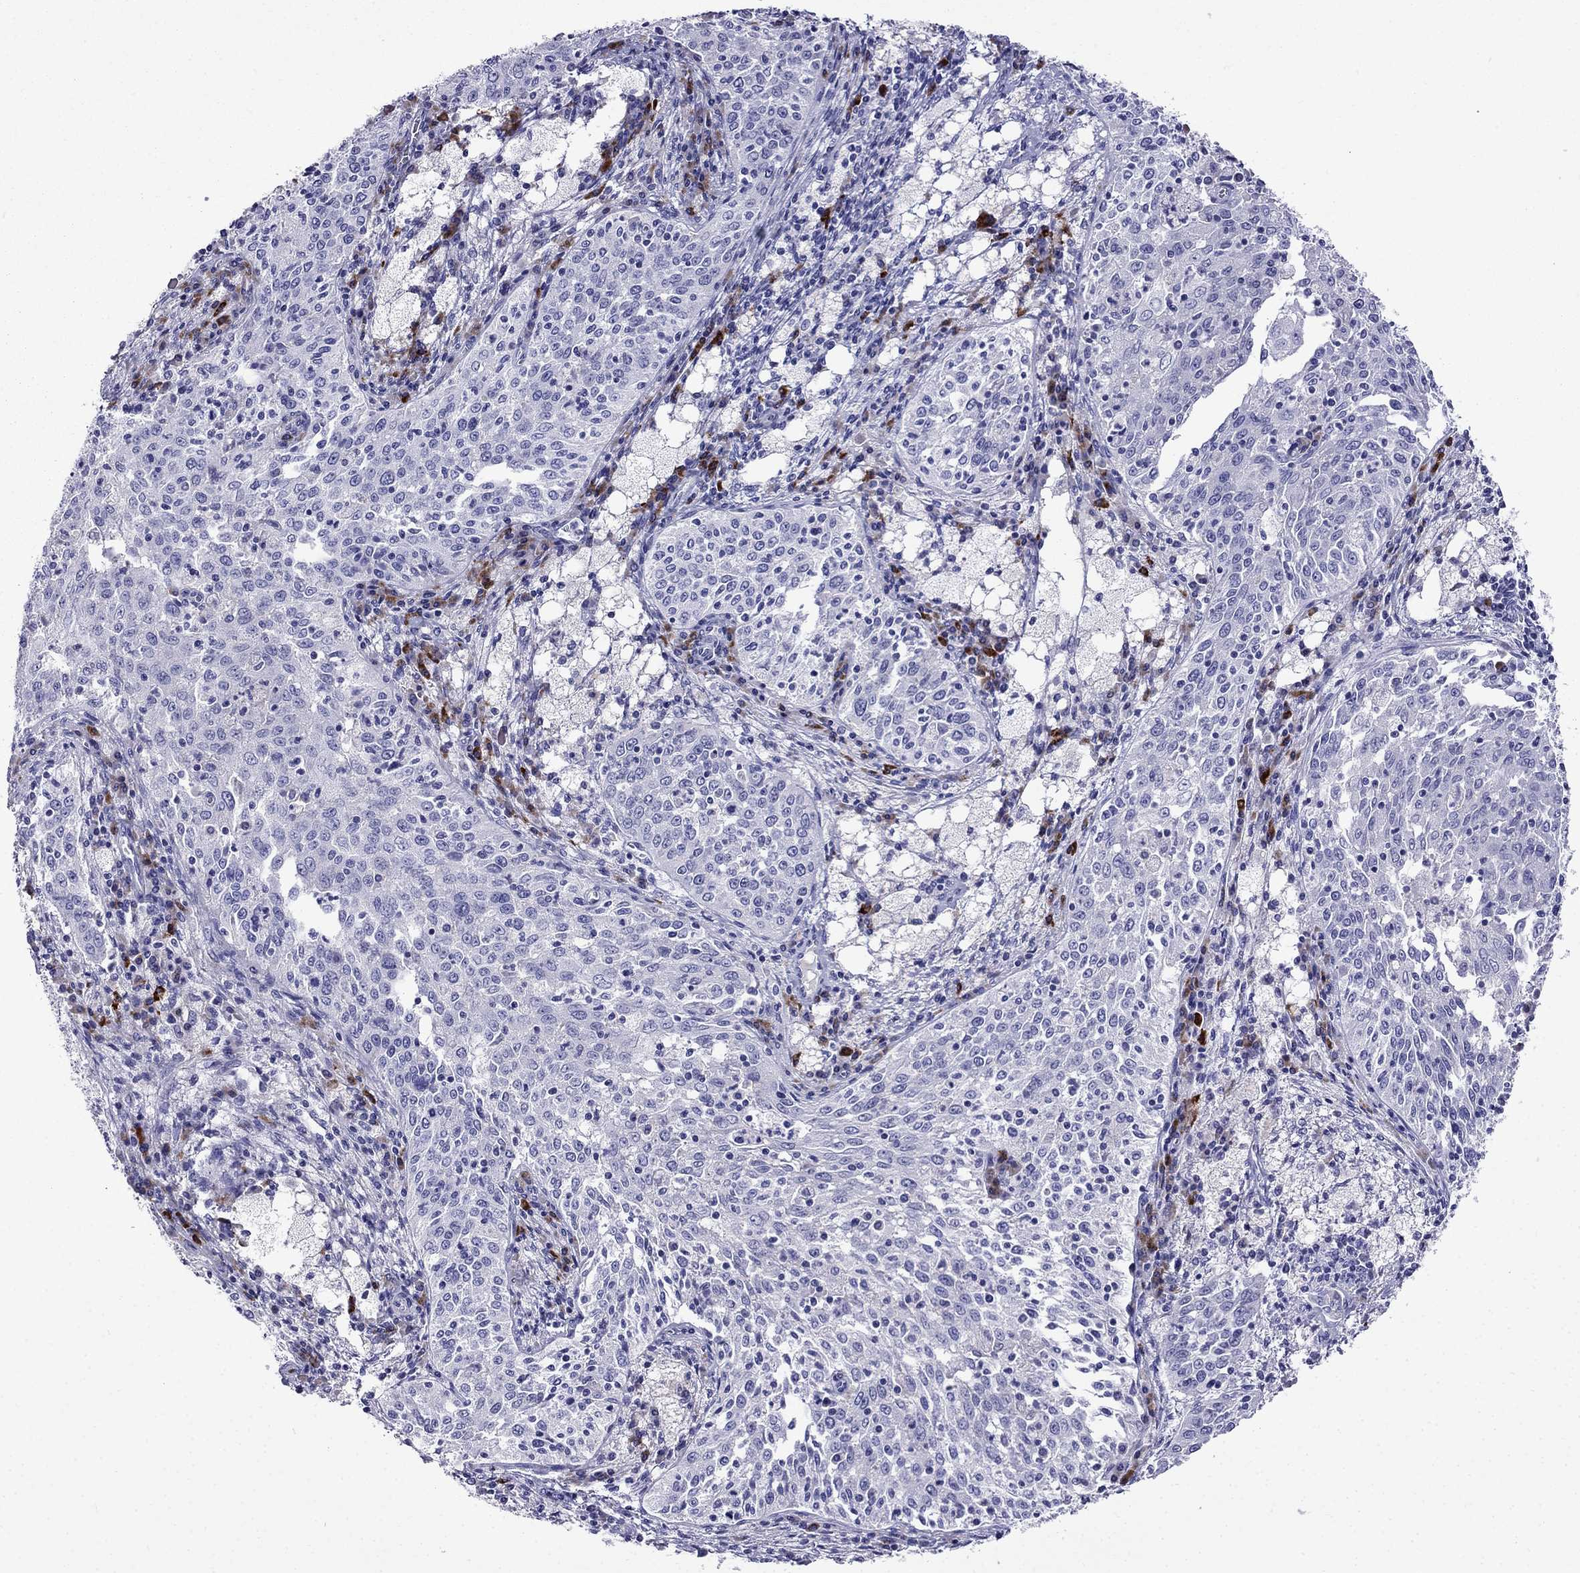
{"staining": {"intensity": "negative", "quantity": "none", "location": "none"}, "tissue": "cervical cancer", "cell_type": "Tumor cells", "image_type": "cancer", "snomed": [{"axis": "morphology", "description": "Squamous cell carcinoma, NOS"}, {"axis": "topography", "description": "Cervix"}], "caption": "A high-resolution histopathology image shows immunohistochemistry staining of cervical cancer, which displays no significant expression in tumor cells.", "gene": "PATE1", "patient": {"sex": "female", "age": 41}}